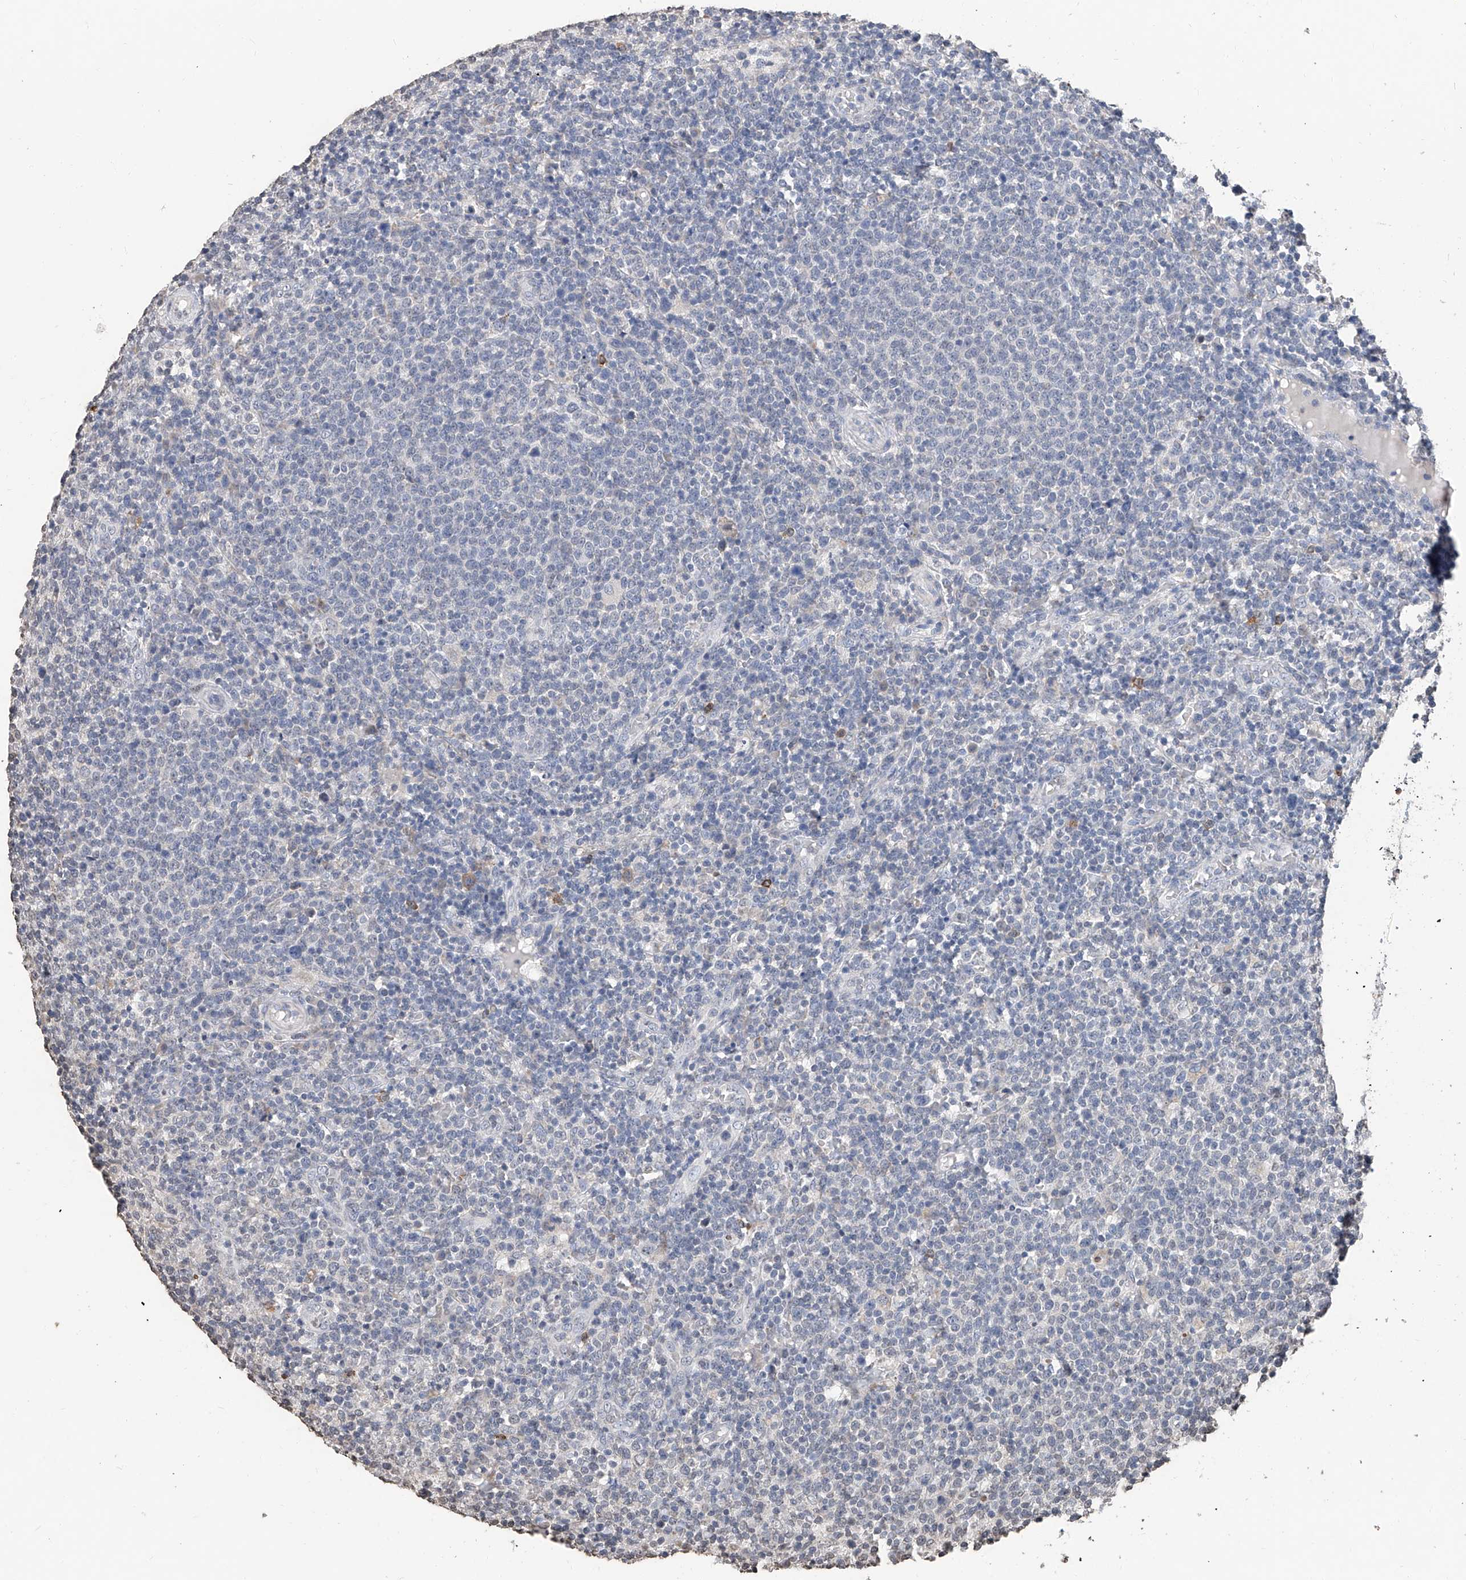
{"staining": {"intensity": "negative", "quantity": "none", "location": "none"}, "tissue": "lymphoma", "cell_type": "Tumor cells", "image_type": "cancer", "snomed": [{"axis": "morphology", "description": "Malignant lymphoma, non-Hodgkin's type, High grade"}, {"axis": "topography", "description": "Lymph node"}], "caption": "The image displays no significant staining in tumor cells of lymphoma. (DAB (3,3'-diaminobenzidine) immunohistochemistry (IHC) with hematoxylin counter stain).", "gene": "RP9", "patient": {"sex": "male", "age": 61}}